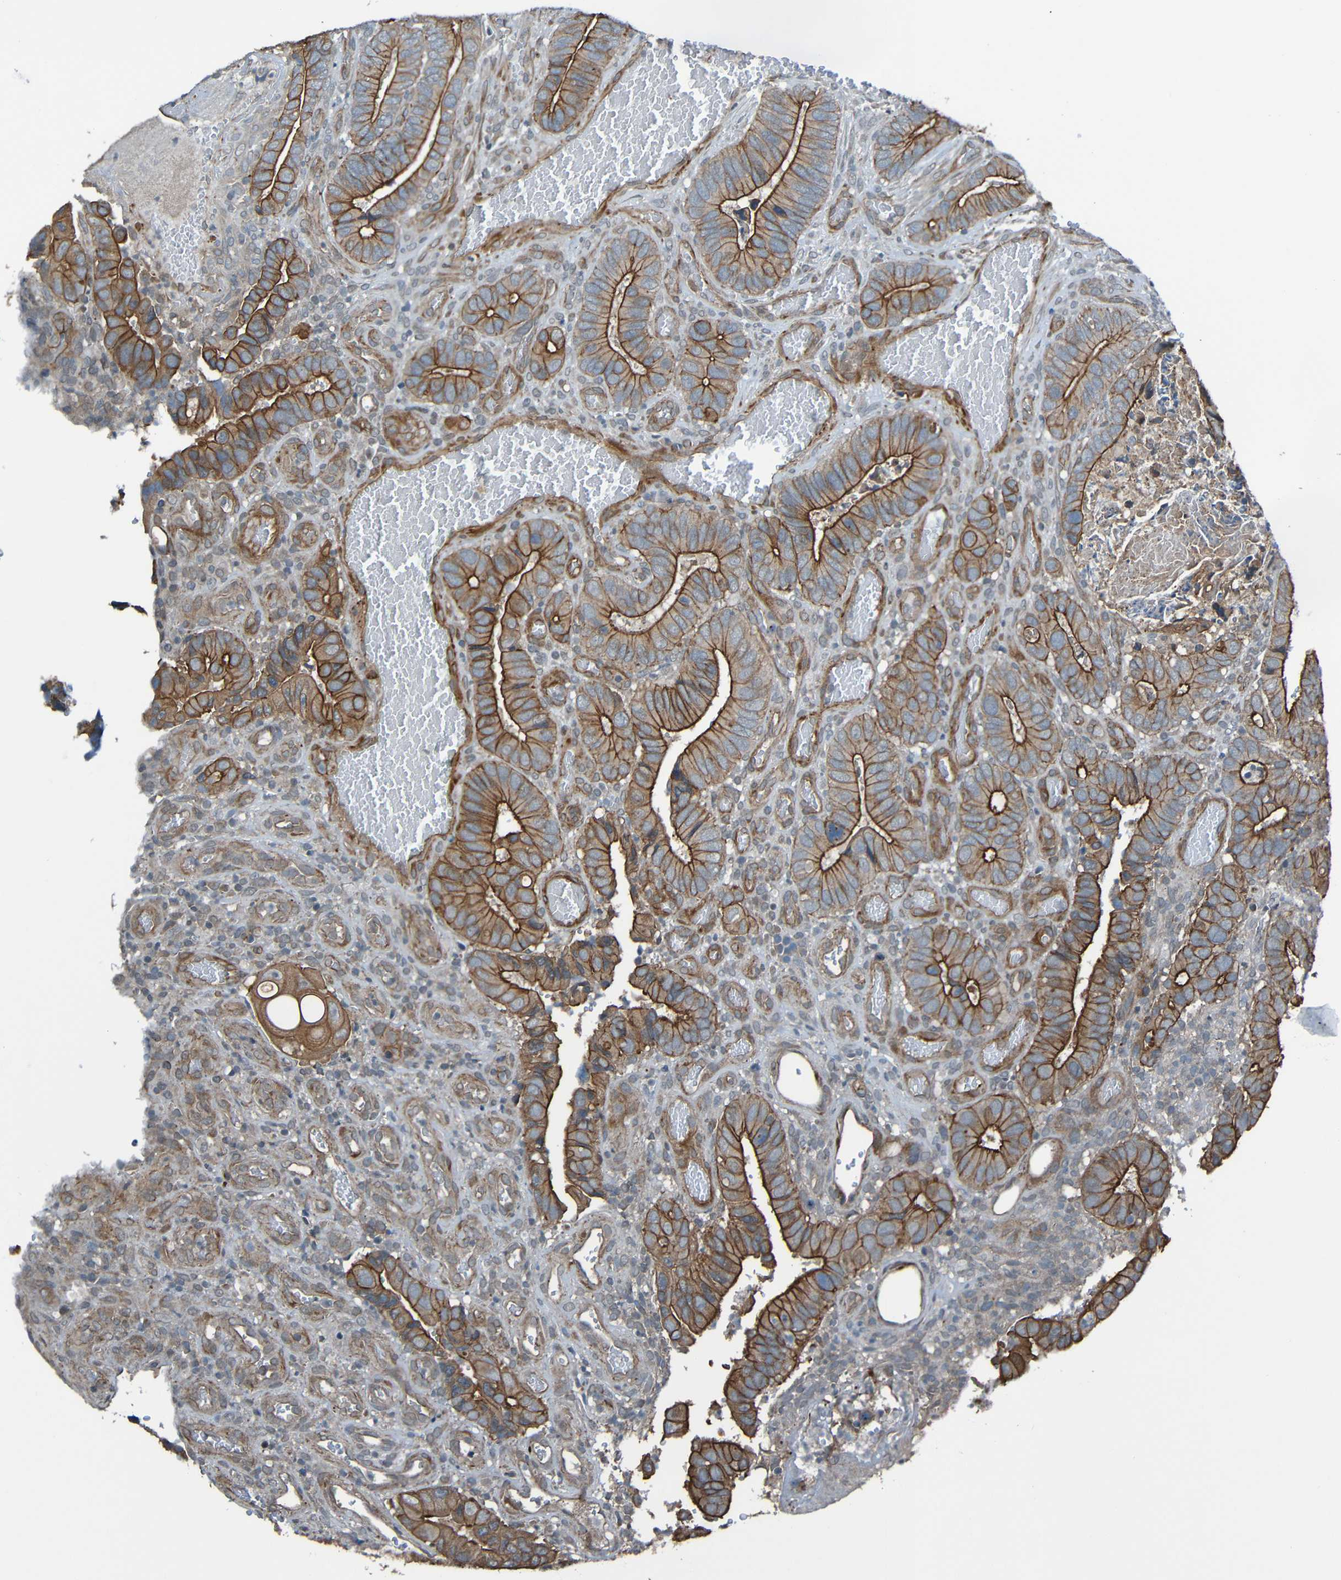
{"staining": {"intensity": "moderate", "quantity": ">75%", "location": "cytoplasmic/membranous"}, "tissue": "colorectal cancer", "cell_type": "Tumor cells", "image_type": "cancer", "snomed": [{"axis": "morphology", "description": "Adenocarcinoma, NOS"}, {"axis": "topography", "description": "Colon"}], "caption": "Human colorectal cancer stained for a protein (brown) displays moderate cytoplasmic/membranous positive positivity in about >75% of tumor cells.", "gene": "LGR5", "patient": {"sex": "male", "age": 72}}